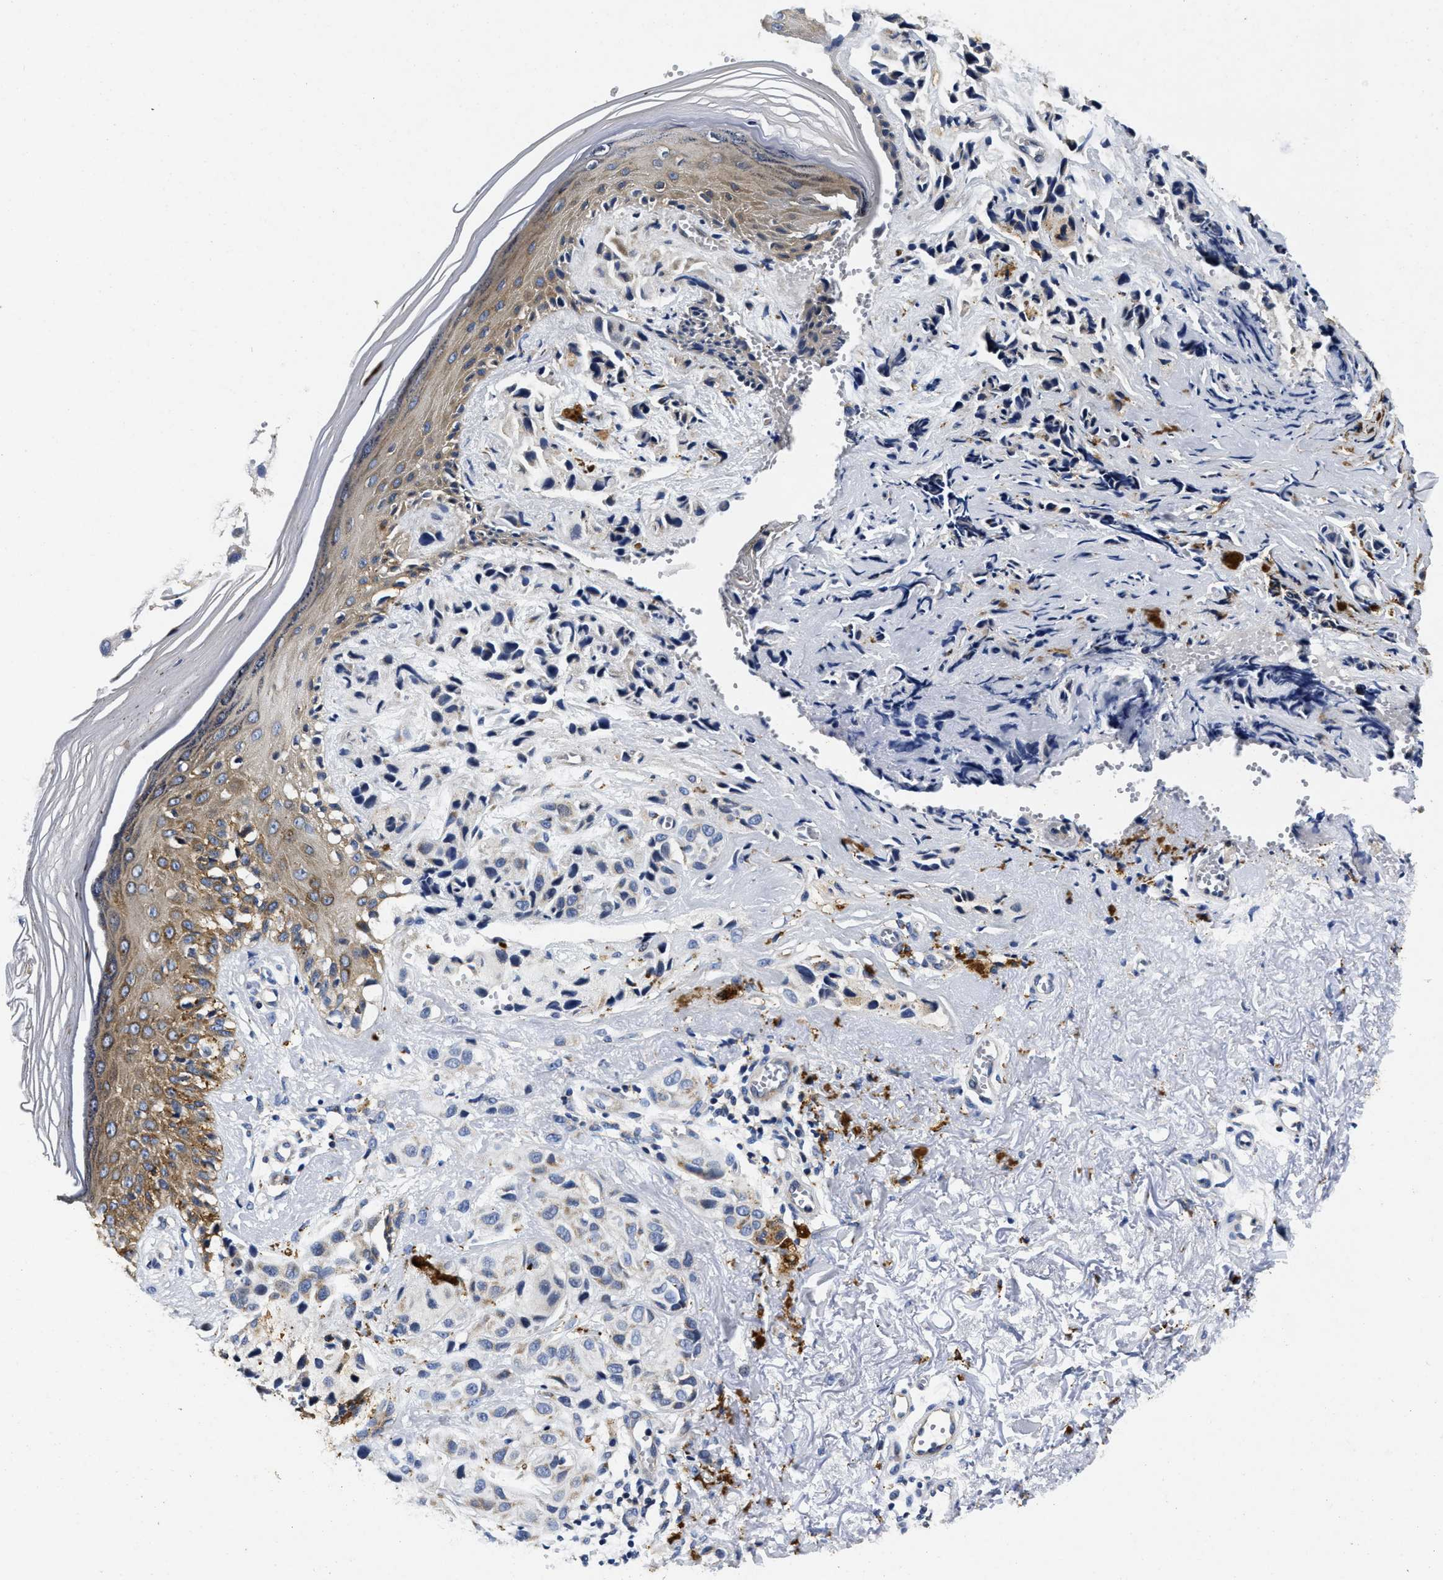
{"staining": {"intensity": "weak", "quantity": "<25%", "location": "cytoplasmic/membranous"}, "tissue": "melanoma", "cell_type": "Tumor cells", "image_type": "cancer", "snomed": [{"axis": "morphology", "description": "Malignant melanoma, NOS"}, {"axis": "topography", "description": "Skin"}], "caption": "Tumor cells are negative for protein expression in human melanoma. (DAB immunohistochemistry (IHC) with hematoxylin counter stain).", "gene": "LAD1", "patient": {"sex": "female", "age": 58}}